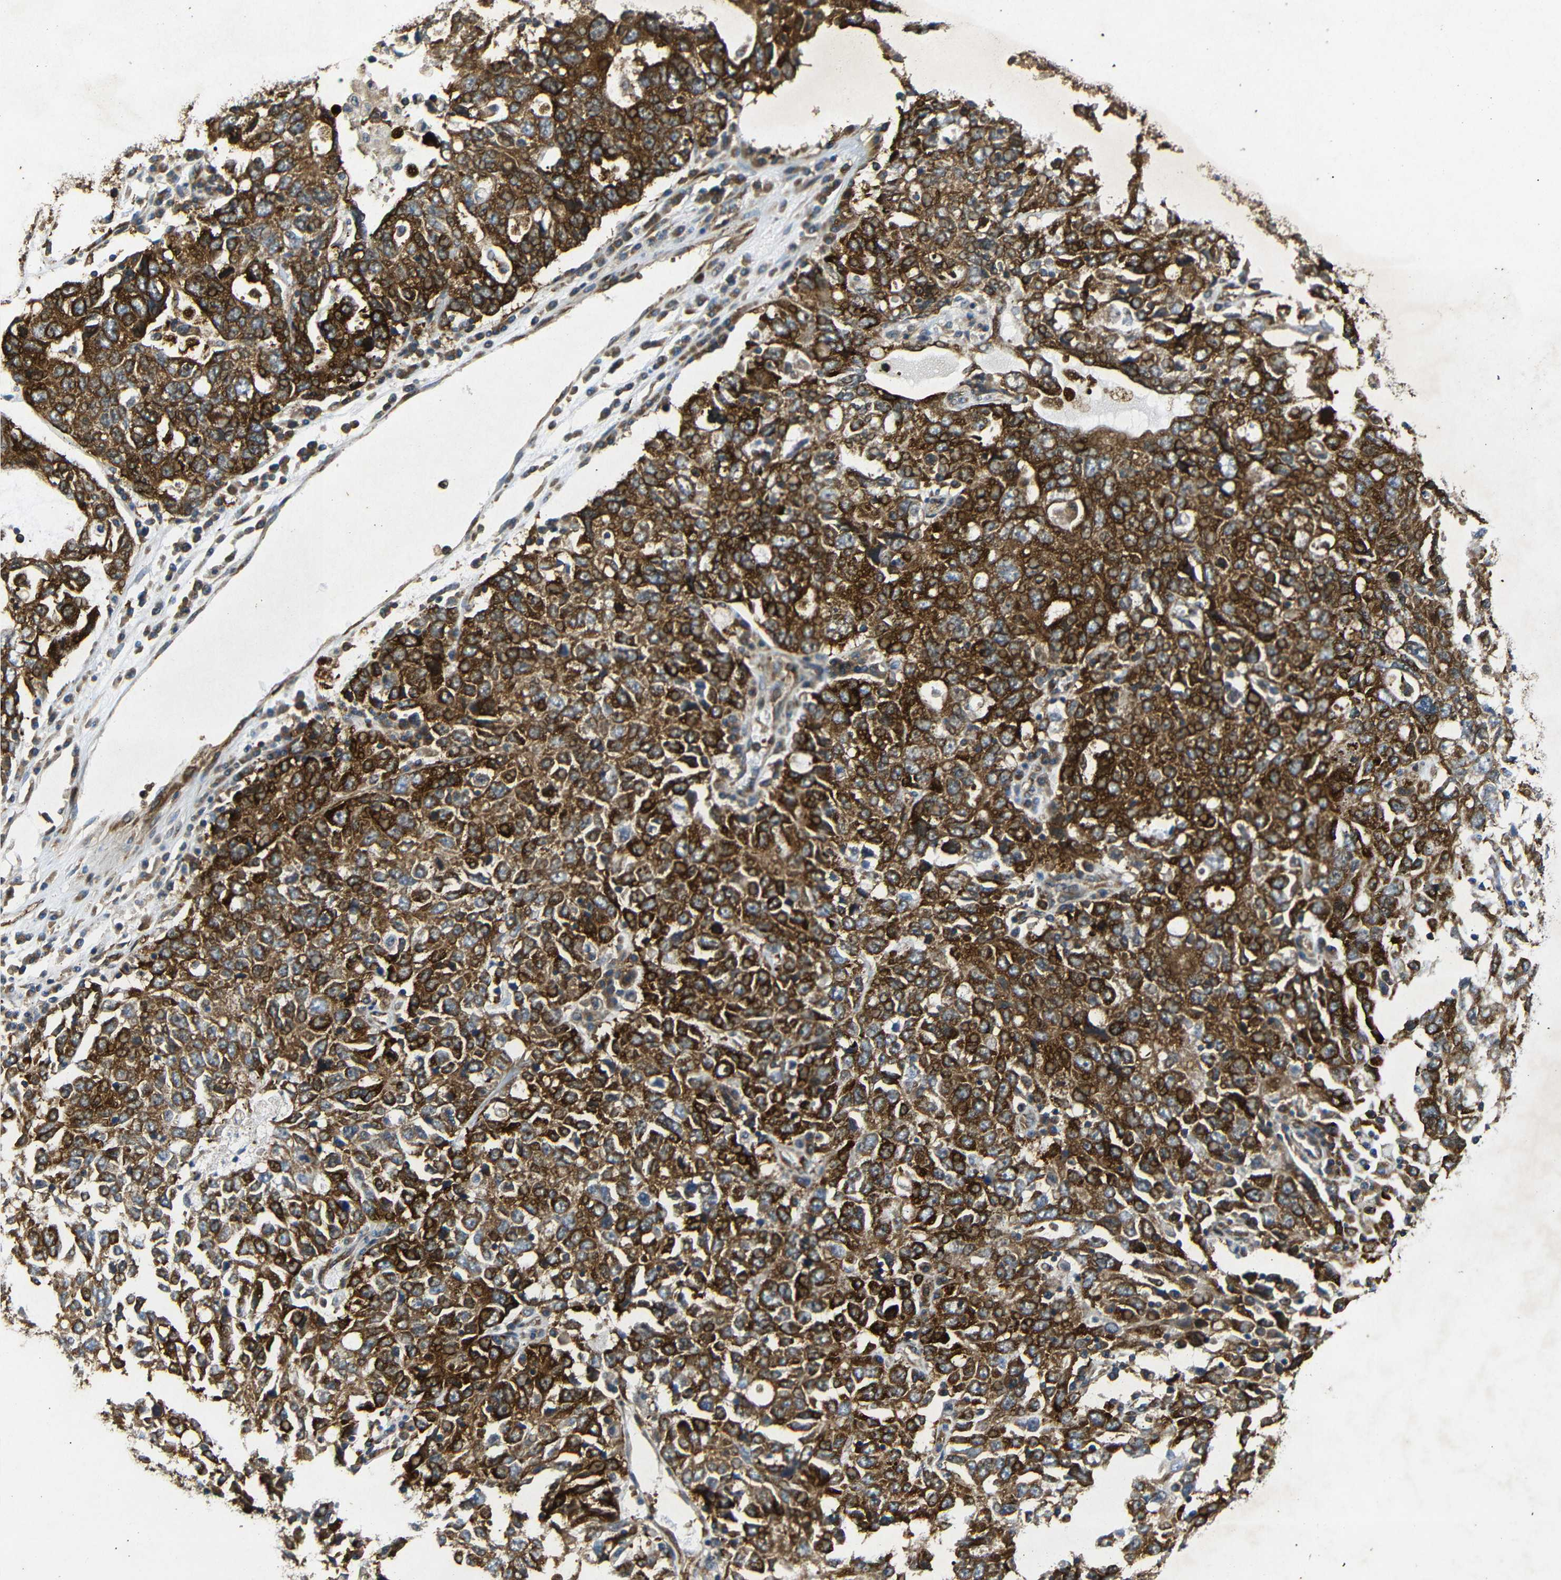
{"staining": {"intensity": "strong", "quantity": ">75%", "location": "cytoplasmic/membranous"}, "tissue": "ovarian cancer", "cell_type": "Tumor cells", "image_type": "cancer", "snomed": [{"axis": "morphology", "description": "Carcinoma, endometroid"}, {"axis": "topography", "description": "Ovary"}], "caption": "This image shows immunohistochemistry staining of human ovarian cancer (endometroid carcinoma), with high strong cytoplasmic/membranous staining in approximately >75% of tumor cells.", "gene": "BTF3", "patient": {"sex": "female", "age": 62}}